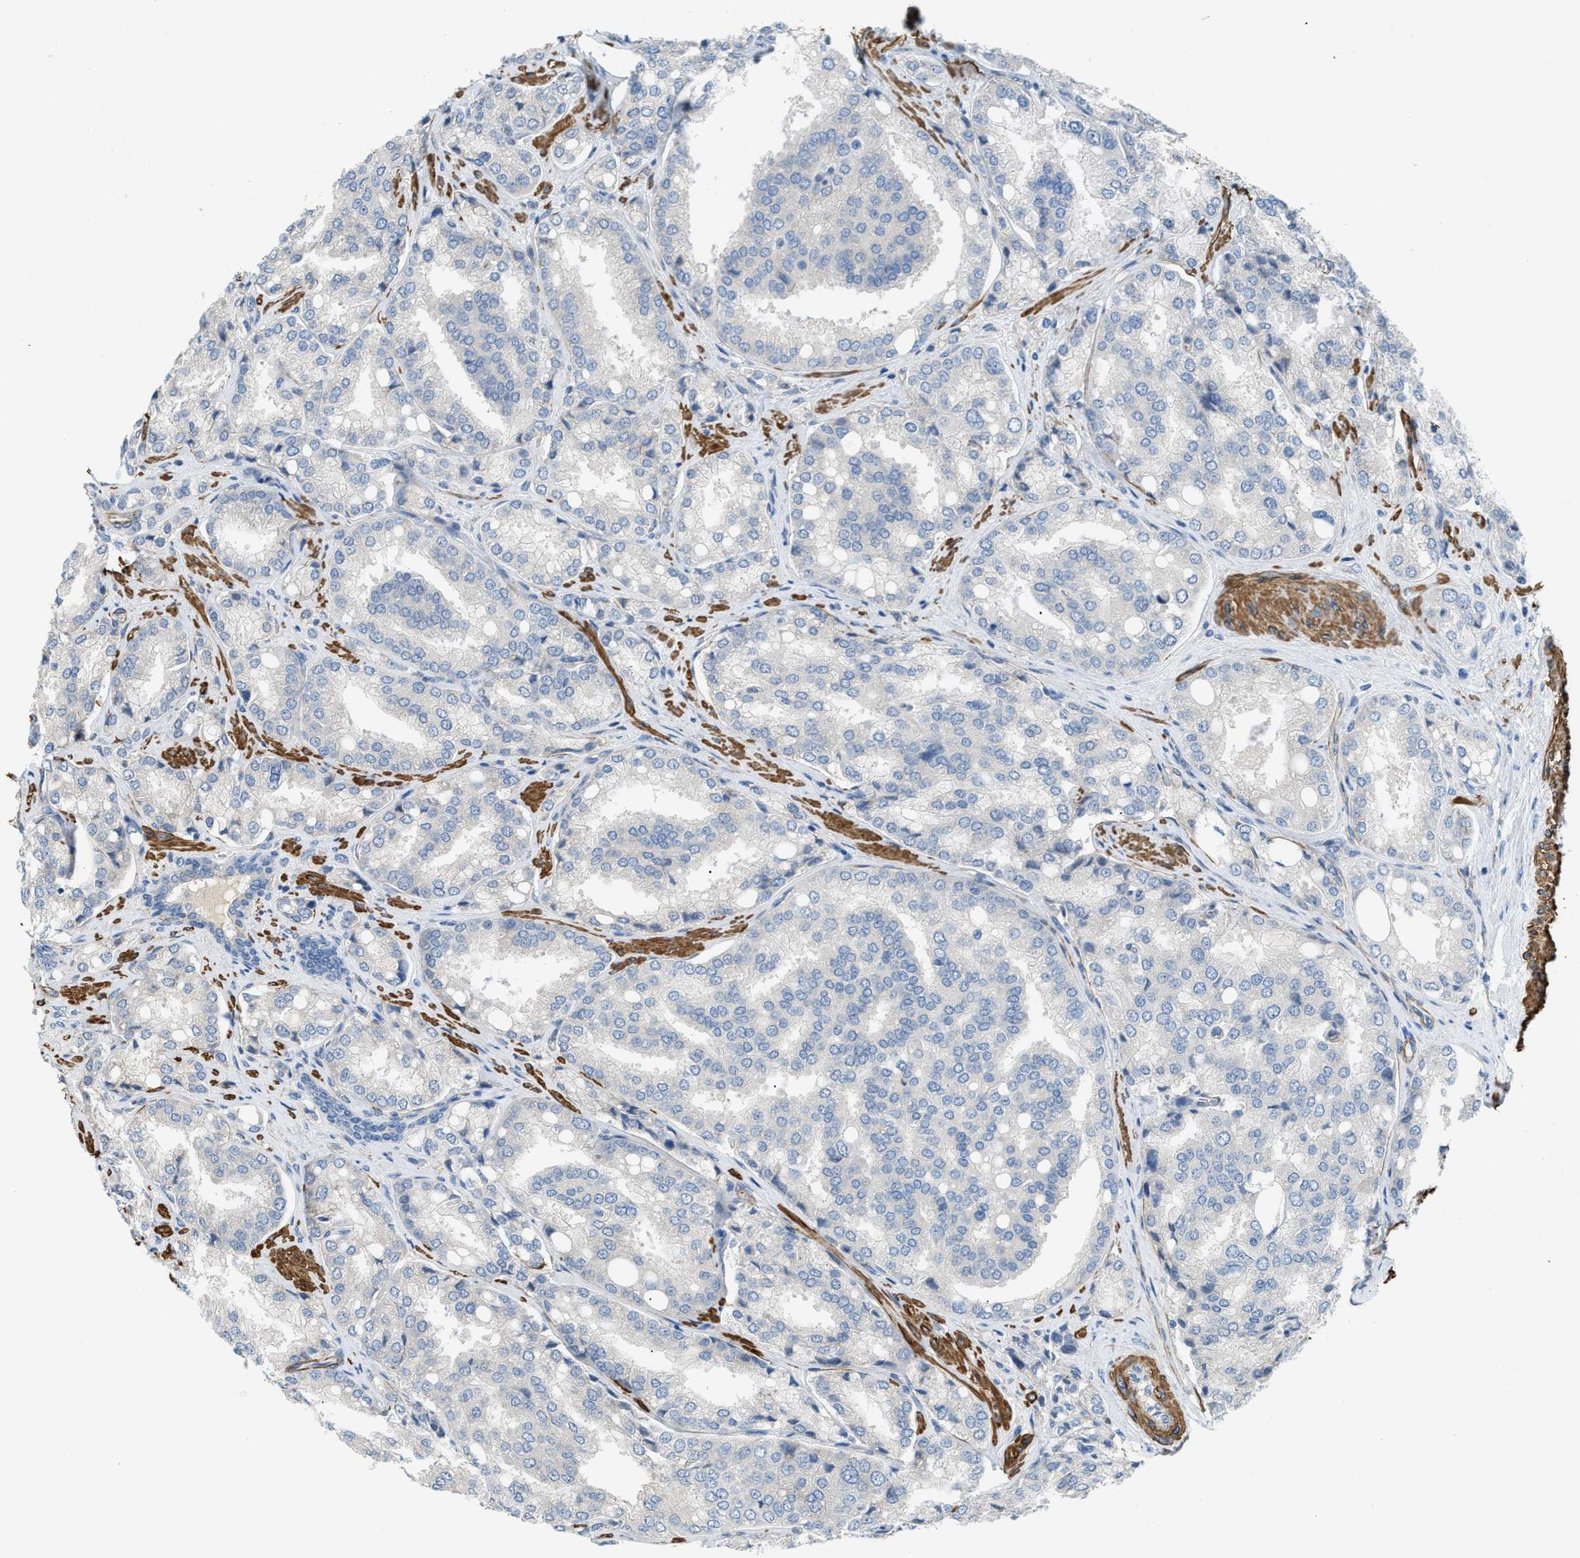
{"staining": {"intensity": "negative", "quantity": "none", "location": "none"}, "tissue": "prostate cancer", "cell_type": "Tumor cells", "image_type": "cancer", "snomed": [{"axis": "morphology", "description": "Adenocarcinoma, High grade"}, {"axis": "topography", "description": "Prostate"}], "caption": "Prostate cancer (adenocarcinoma (high-grade)) was stained to show a protein in brown. There is no significant expression in tumor cells. Brightfield microscopy of immunohistochemistry stained with DAB (3,3'-diaminobenzidine) (brown) and hematoxylin (blue), captured at high magnification.", "gene": "BMPR1A", "patient": {"sex": "male", "age": 50}}